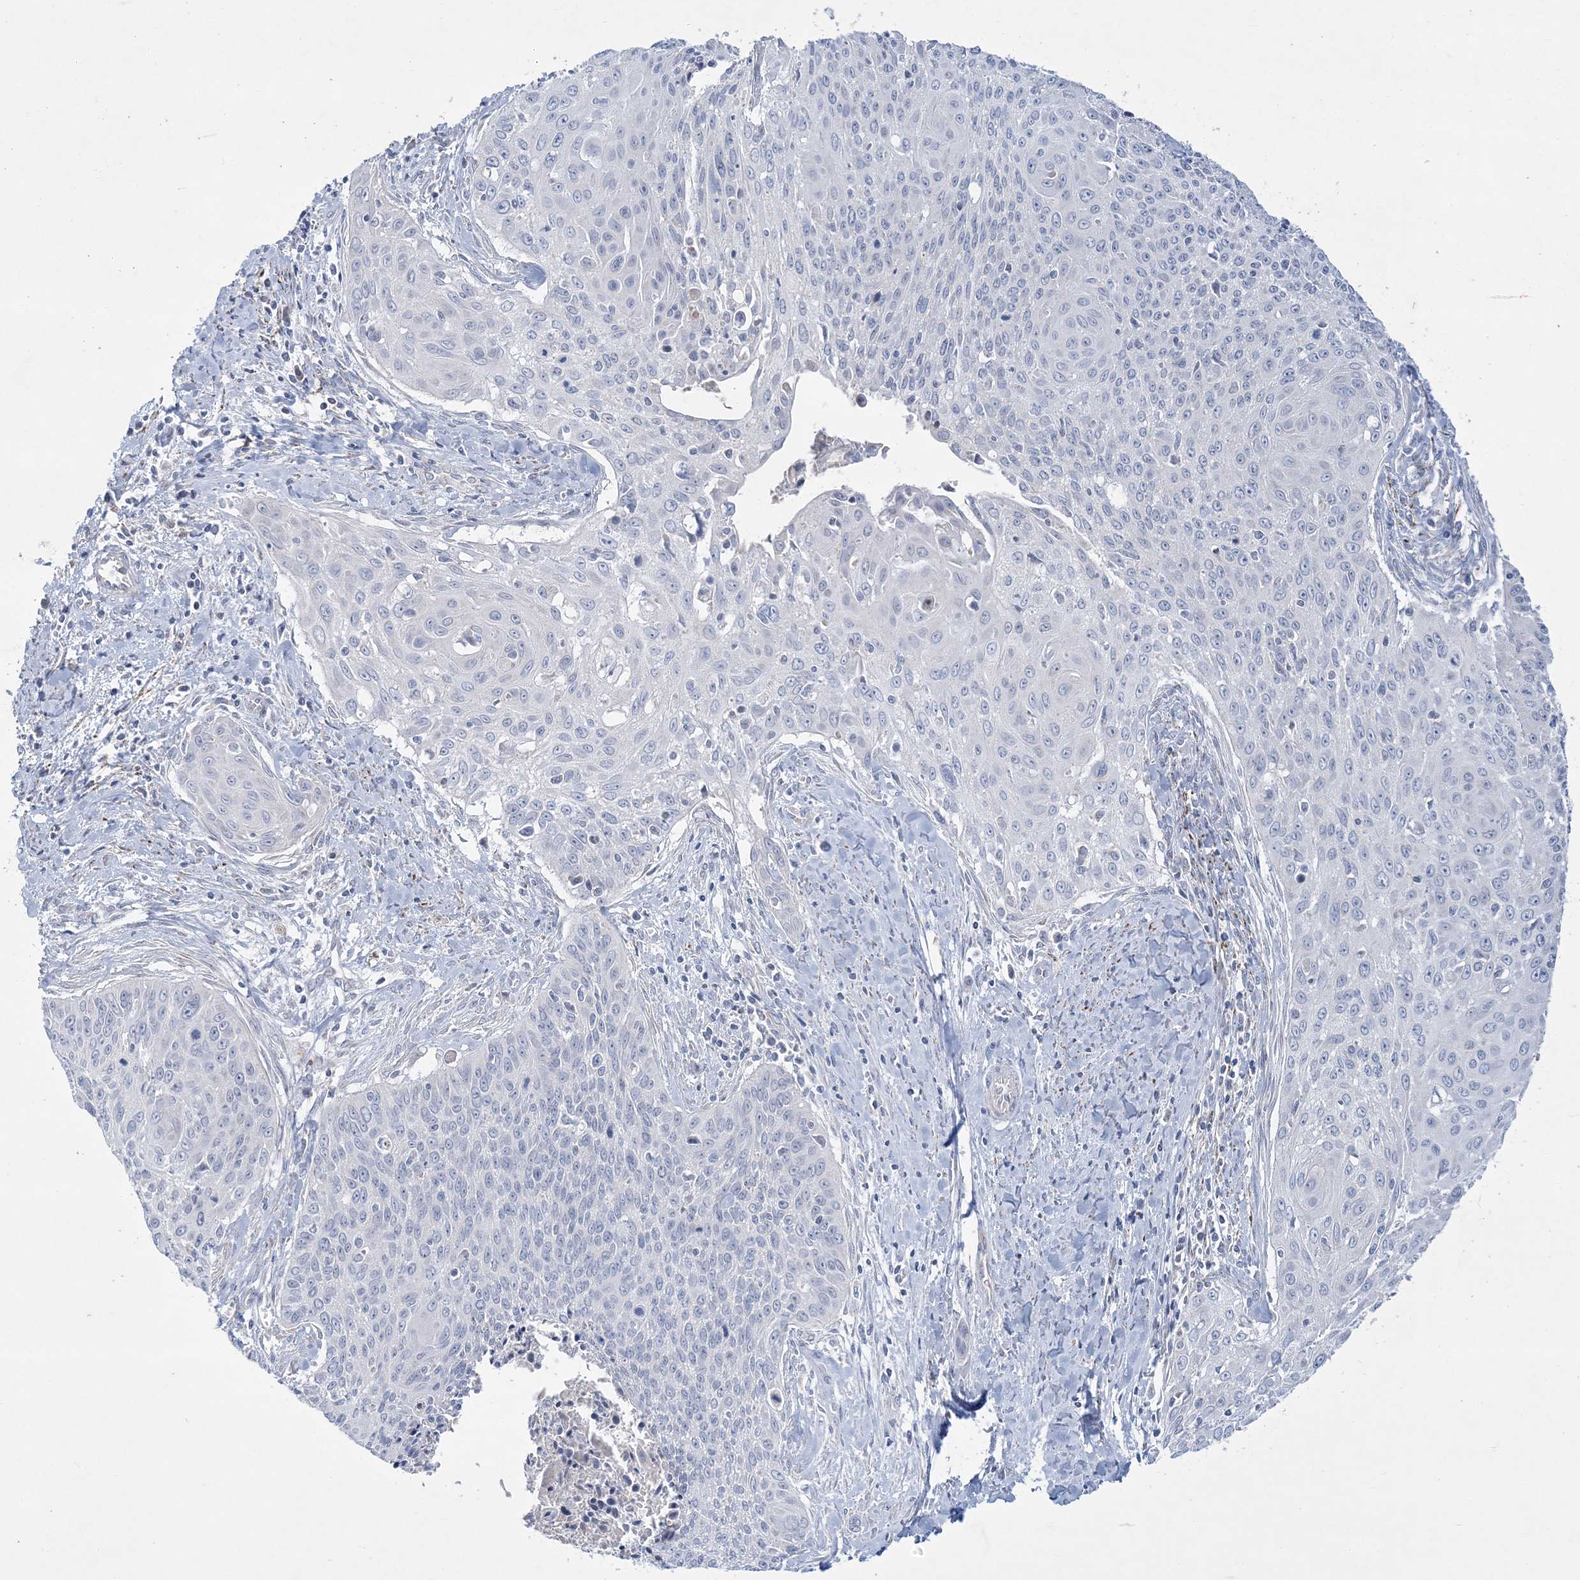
{"staining": {"intensity": "negative", "quantity": "none", "location": "none"}, "tissue": "cervical cancer", "cell_type": "Tumor cells", "image_type": "cancer", "snomed": [{"axis": "morphology", "description": "Squamous cell carcinoma, NOS"}, {"axis": "topography", "description": "Cervix"}], "caption": "Immunohistochemistry (IHC) histopathology image of neoplastic tissue: human cervical cancer stained with DAB exhibits no significant protein staining in tumor cells.", "gene": "TBC1D7", "patient": {"sex": "female", "age": 55}}